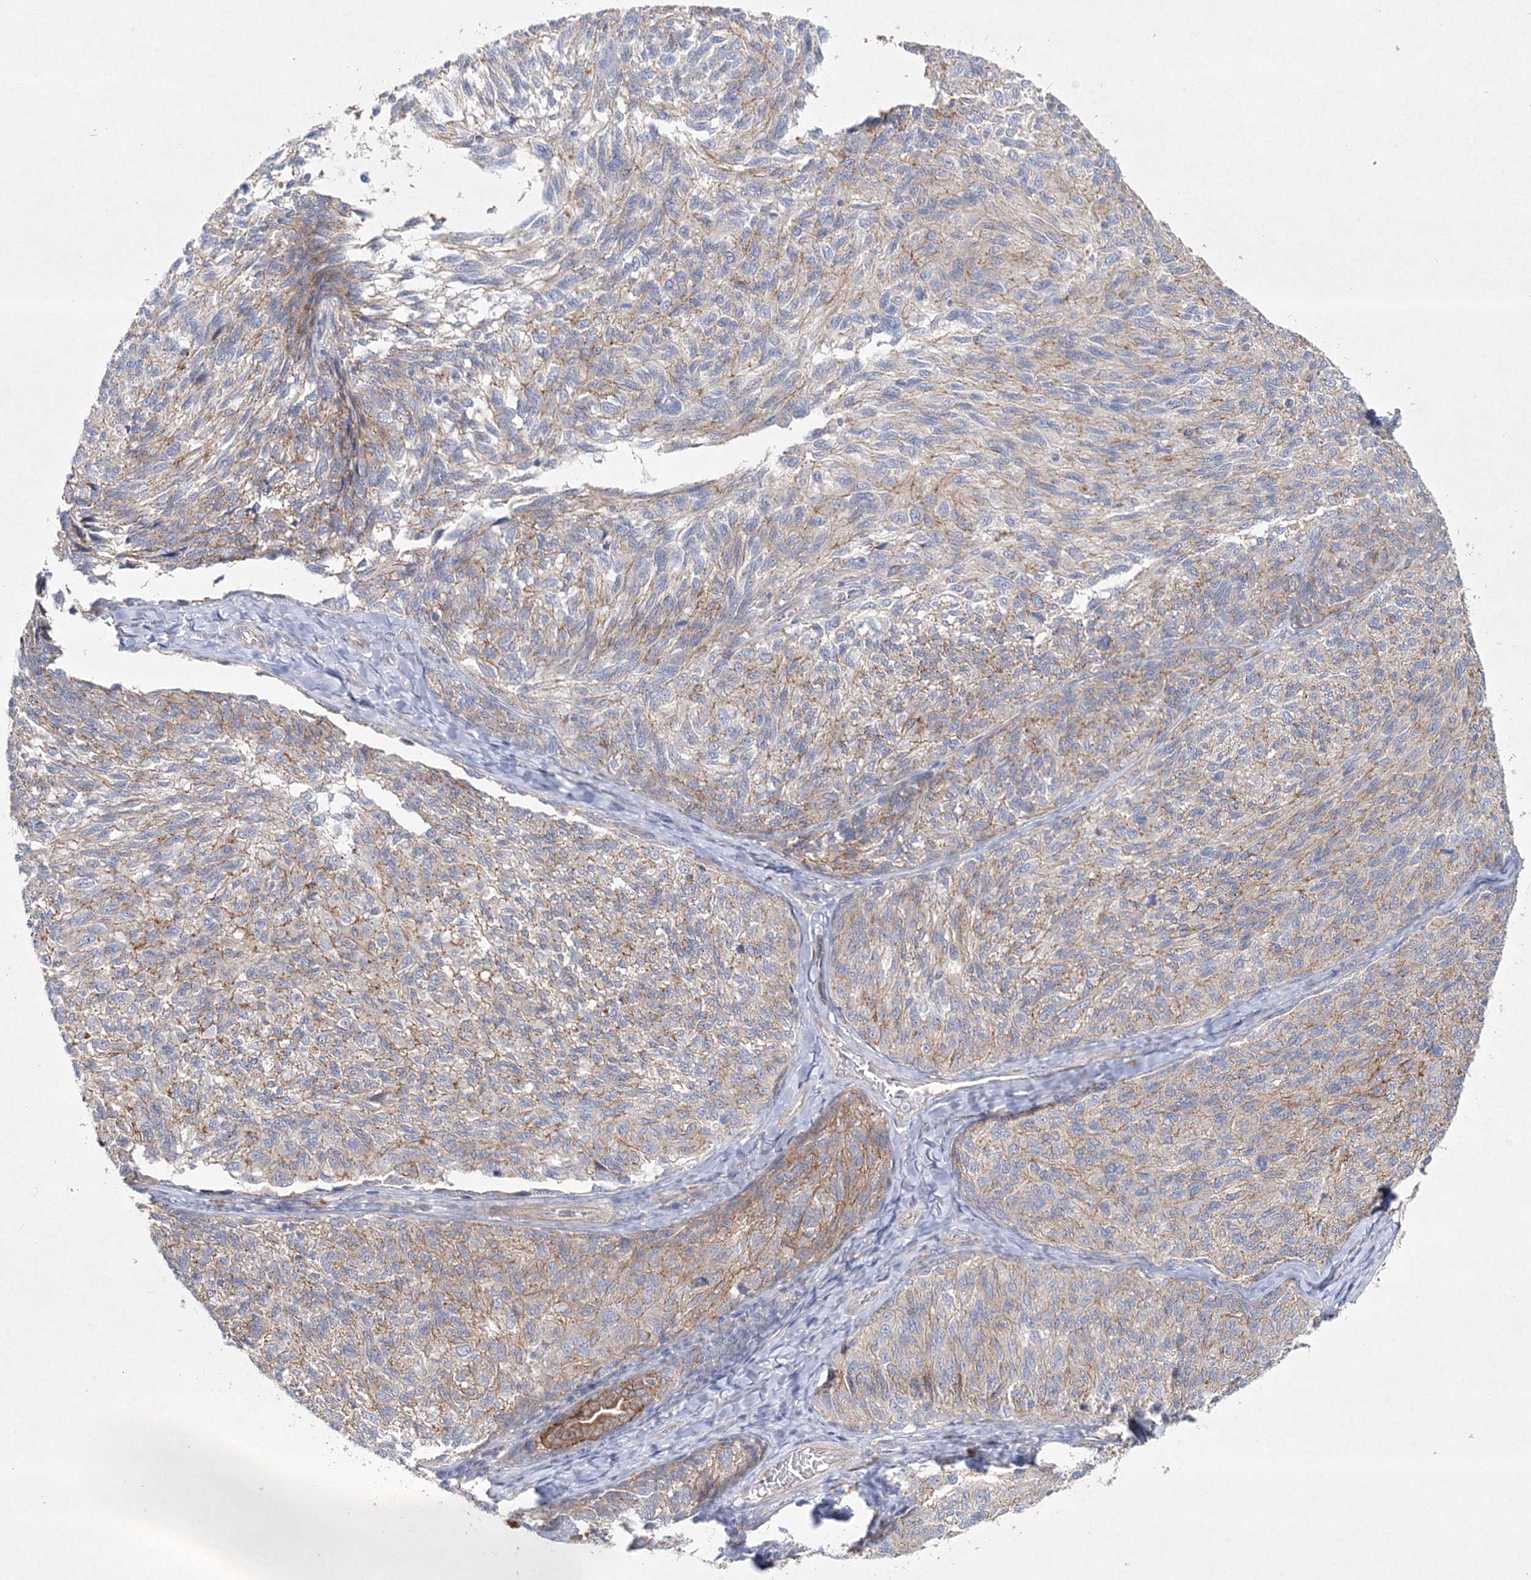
{"staining": {"intensity": "moderate", "quantity": "25%-75%", "location": "cytoplasmic/membranous"}, "tissue": "melanoma", "cell_type": "Tumor cells", "image_type": "cancer", "snomed": [{"axis": "morphology", "description": "Malignant melanoma, NOS"}, {"axis": "topography", "description": "Skin"}], "caption": "Immunohistochemical staining of melanoma exhibits moderate cytoplasmic/membranous protein expression in approximately 25%-75% of tumor cells.", "gene": "NAA40", "patient": {"sex": "female", "age": 73}}